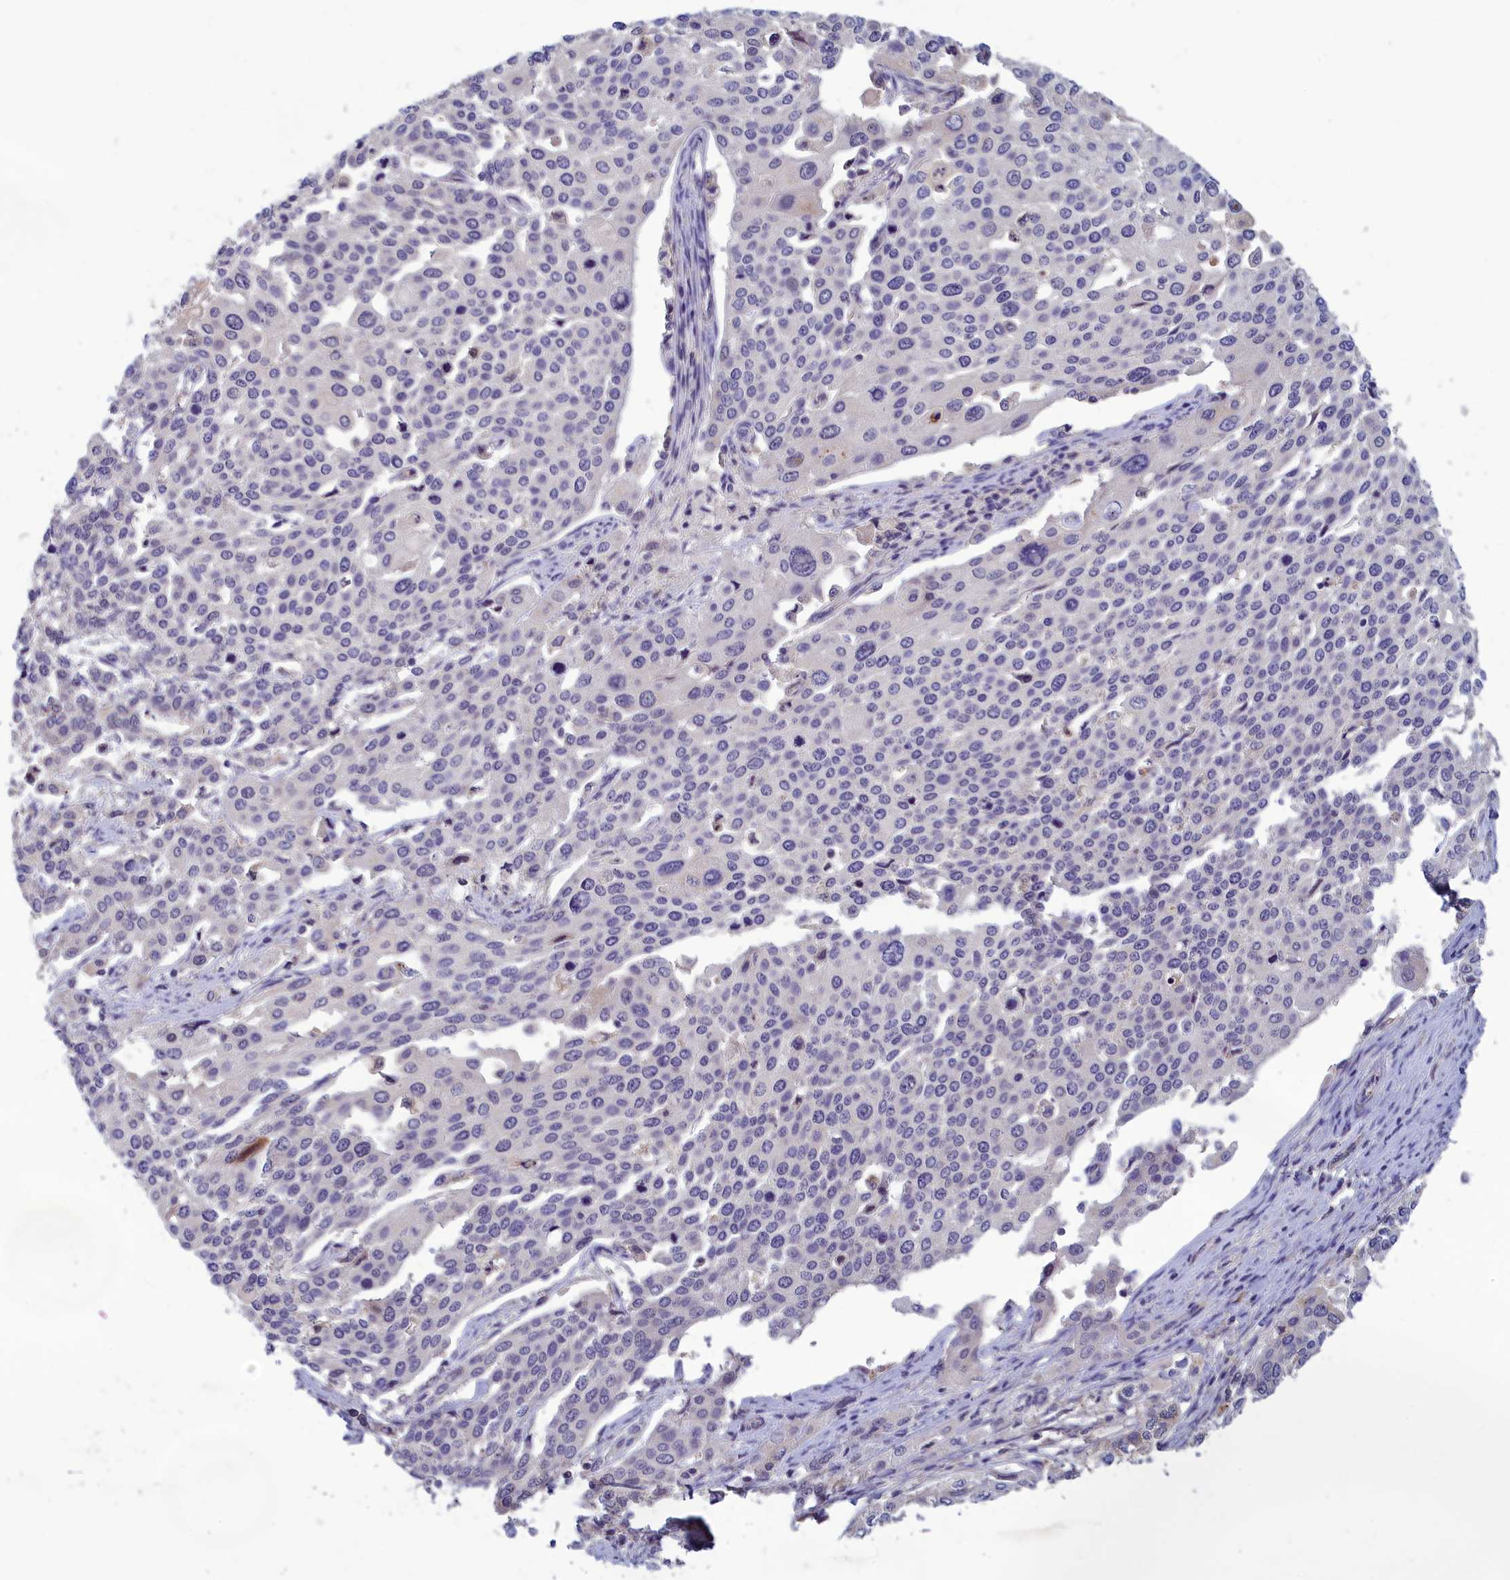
{"staining": {"intensity": "negative", "quantity": "none", "location": "none"}, "tissue": "cervical cancer", "cell_type": "Tumor cells", "image_type": "cancer", "snomed": [{"axis": "morphology", "description": "Squamous cell carcinoma, NOS"}, {"axis": "topography", "description": "Cervix"}], "caption": "Human cervical squamous cell carcinoma stained for a protein using immunohistochemistry demonstrates no staining in tumor cells.", "gene": "HECA", "patient": {"sex": "female", "age": 44}}